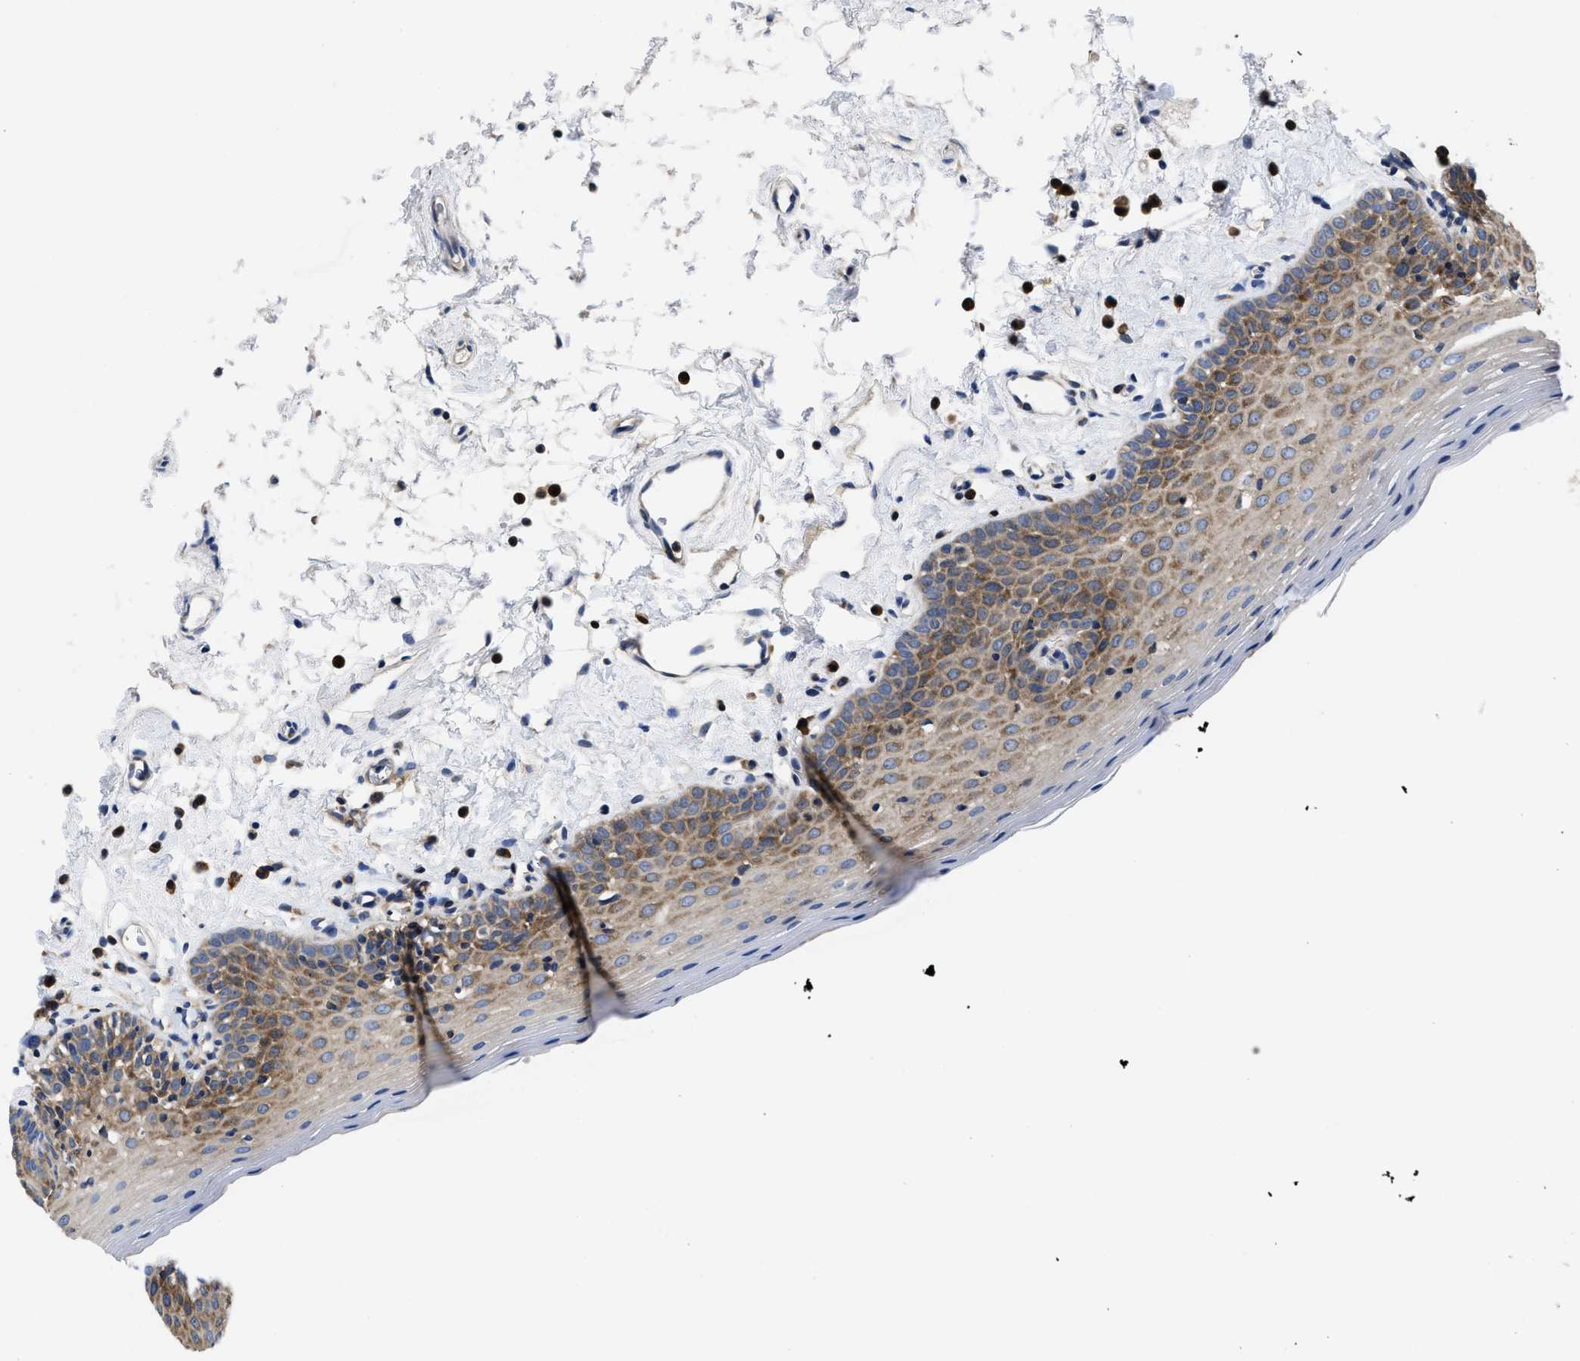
{"staining": {"intensity": "moderate", "quantity": "25%-75%", "location": "cytoplasmic/membranous"}, "tissue": "oral mucosa", "cell_type": "Squamous epithelial cells", "image_type": "normal", "snomed": [{"axis": "morphology", "description": "Normal tissue, NOS"}, {"axis": "topography", "description": "Oral tissue"}], "caption": "Squamous epithelial cells demonstrate medium levels of moderate cytoplasmic/membranous staining in about 25%-75% of cells in unremarkable oral mucosa. Ihc stains the protein of interest in brown and the nuclei are stained blue.", "gene": "YARS1", "patient": {"sex": "male", "age": 66}}